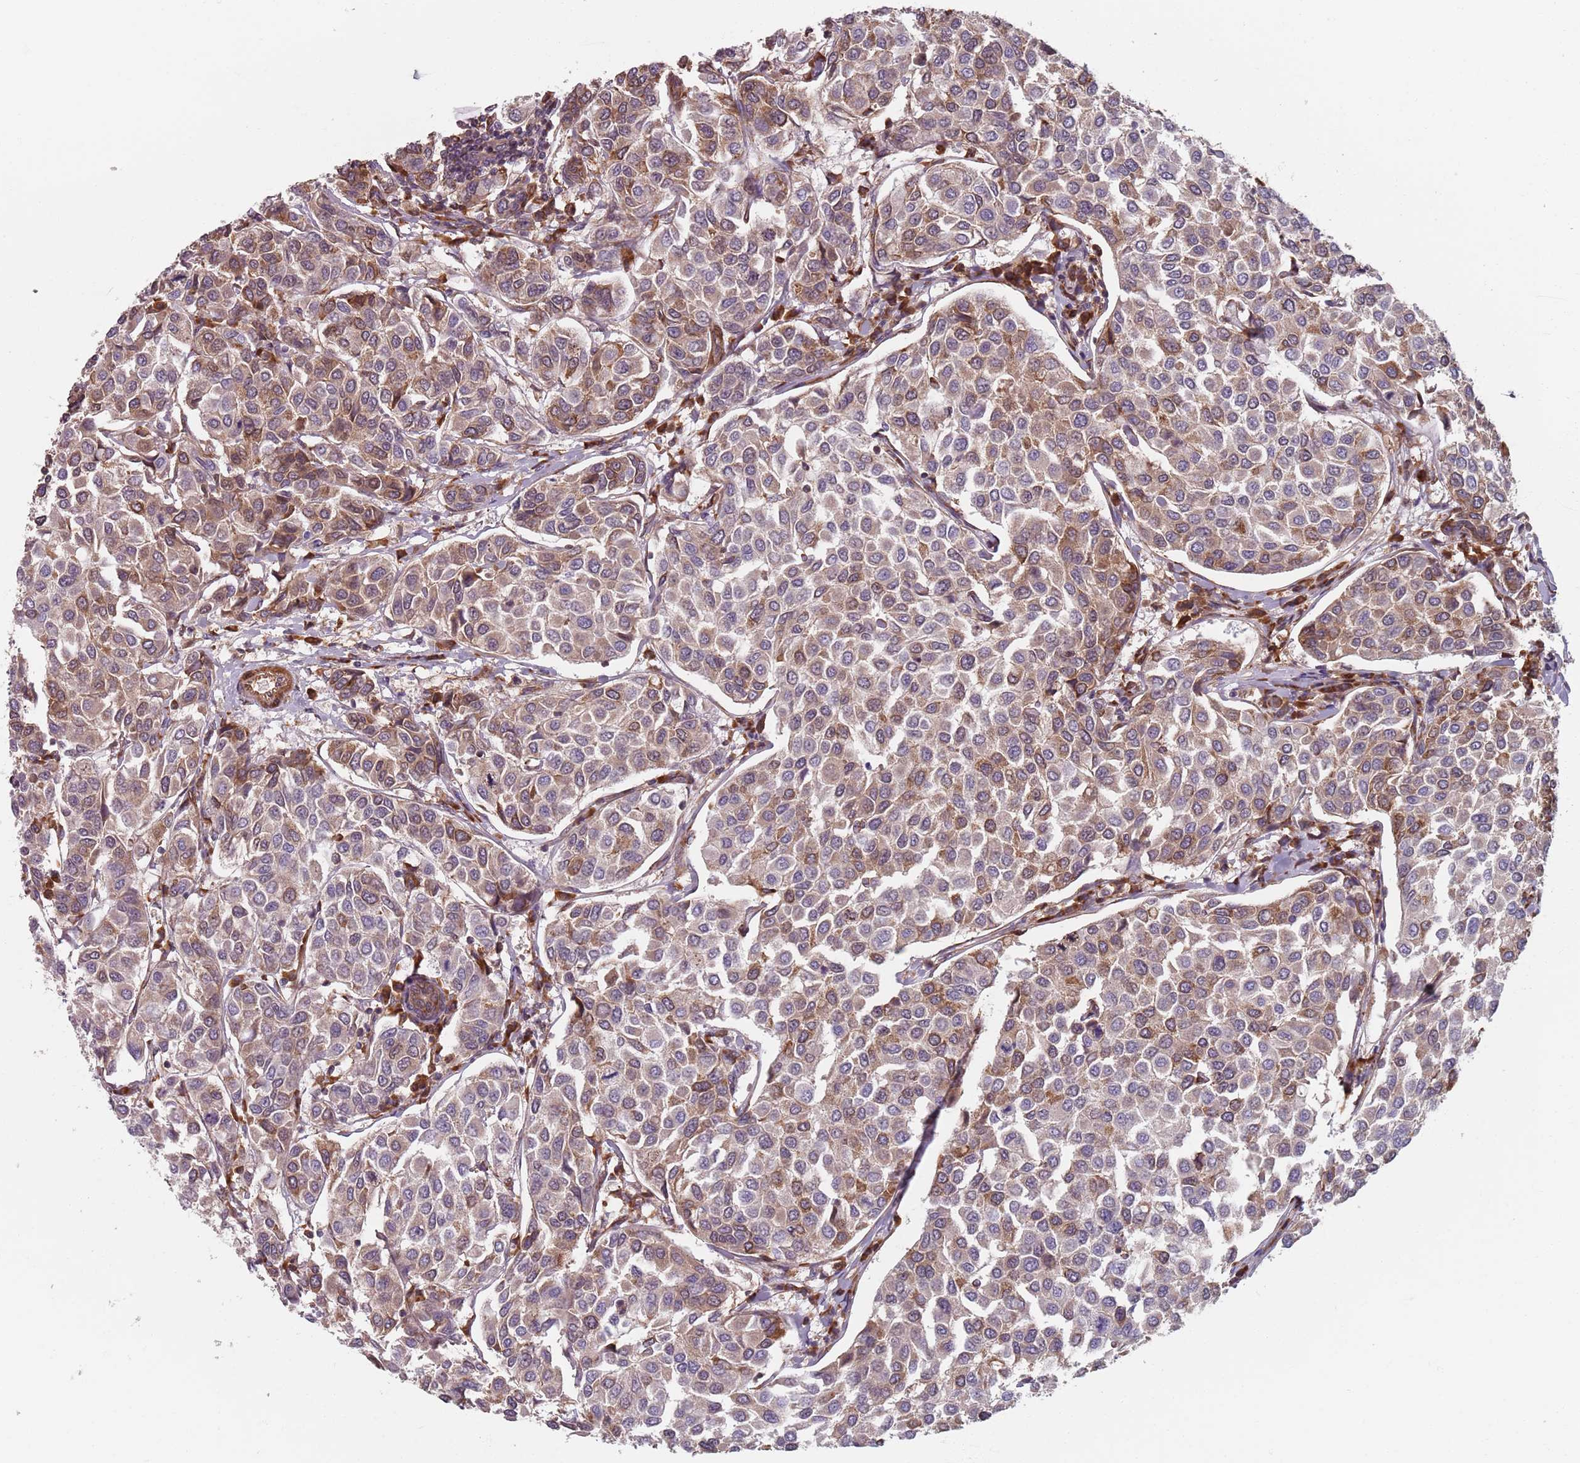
{"staining": {"intensity": "weak", "quantity": ">75%", "location": "cytoplasmic/membranous"}, "tissue": "breast cancer", "cell_type": "Tumor cells", "image_type": "cancer", "snomed": [{"axis": "morphology", "description": "Duct carcinoma"}, {"axis": "topography", "description": "Breast"}], "caption": "Protein staining by IHC displays weak cytoplasmic/membranous positivity in approximately >75% of tumor cells in infiltrating ductal carcinoma (breast).", "gene": "NOTCH3", "patient": {"sex": "female", "age": 55}}